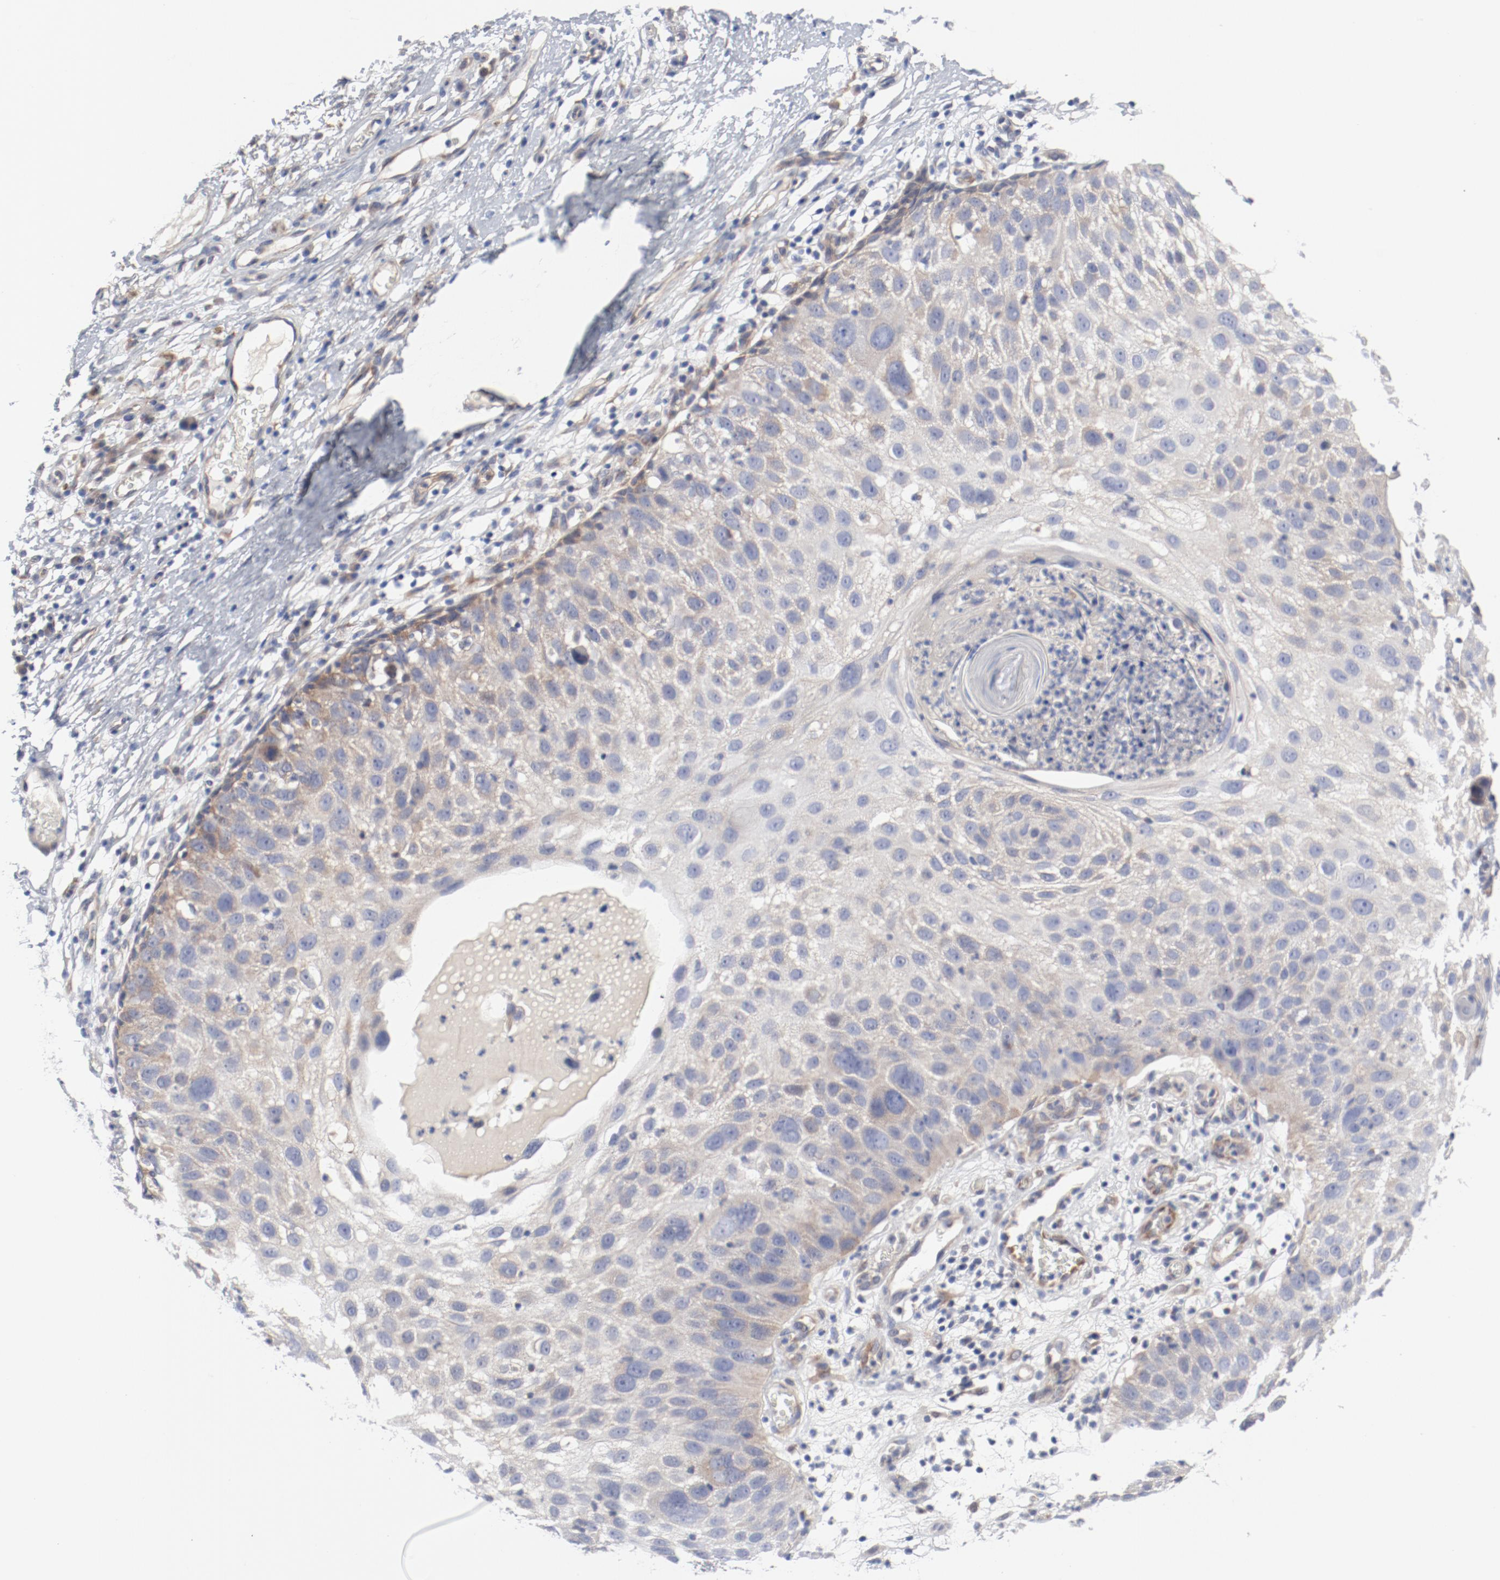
{"staining": {"intensity": "weak", "quantity": "<25%", "location": "cytoplasmic/membranous"}, "tissue": "skin cancer", "cell_type": "Tumor cells", "image_type": "cancer", "snomed": [{"axis": "morphology", "description": "Squamous cell carcinoma, NOS"}, {"axis": "topography", "description": "Skin"}], "caption": "This photomicrograph is of skin cancer (squamous cell carcinoma) stained with immunohistochemistry to label a protein in brown with the nuclei are counter-stained blue. There is no expression in tumor cells.", "gene": "BAD", "patient": {"sex": "male", "age": 87}}